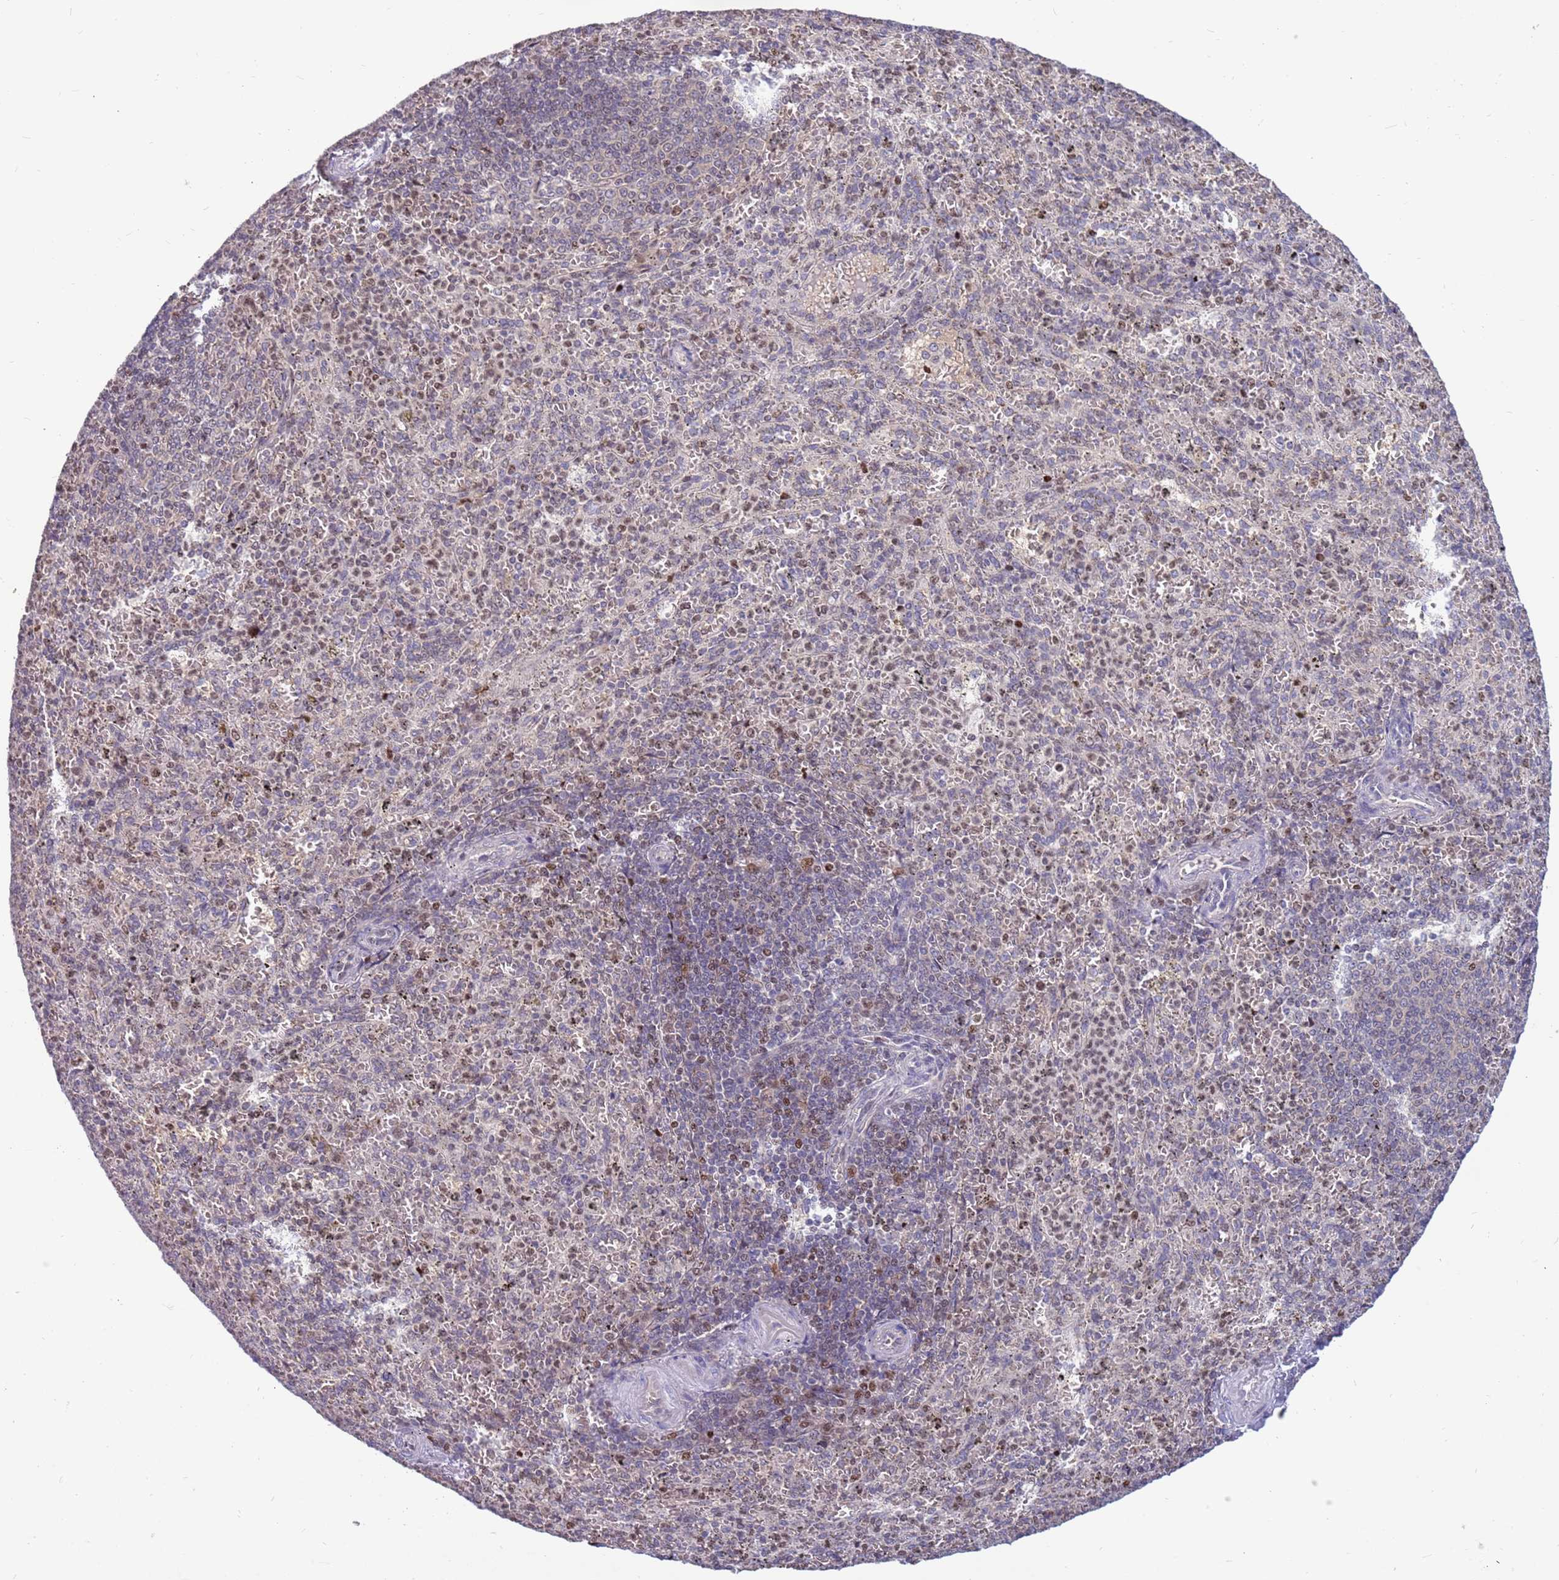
{"staining": {"intensity": "moderate", "quantity": "25%-75%", "location": "nuclear"}, "tissue": "spleen", "cell_type": "Cells in red pulp", "image_type": "normal", "snomed": [{"axis": "morphology", "description": "Normal tissue, NOS"}, {"axis": "topography", "description": "Spleen"}], "caption": "This image reveals immunohistochemistry staining of unremarkable human spleen, with medium moderate nuclear positivity in approximately 25%-75% of cells in red pulp.", "gene": "ARHGEF35", "patient": {"sex": "female", "age": 21}}